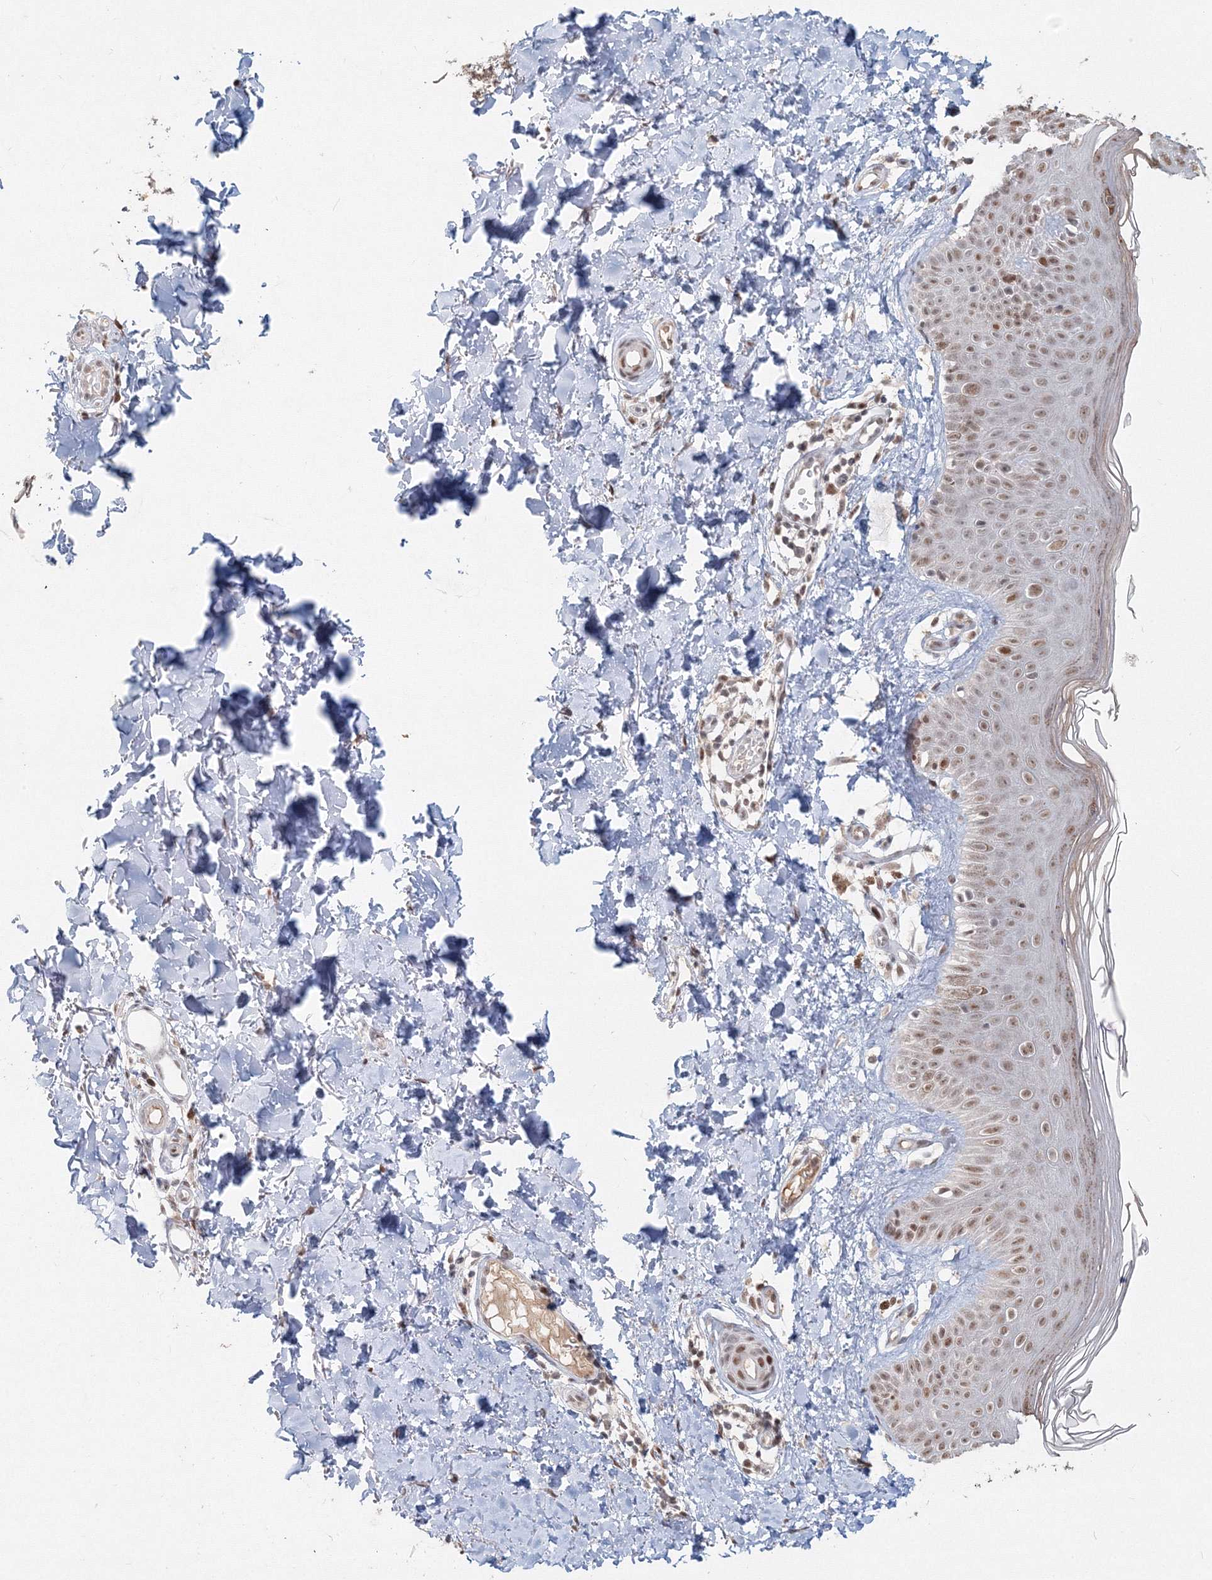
{"staining": {"intensity": "moderate", "quantity": ">75%", "location": "cytoplasmic/membranous,nuclear"}, "tissue": "skin", "cell_type": "Fibroblasts", "image_type": "normal", "snomed": [{"axis": "morphology", "description": "Normal tissue, NOS"}, {"axis": "topography", "description": "Skin"}], "caption": "Protein expression analysis of normal skin reveals moderate cytoplasmic/membranous,nuclear expression in about >75% of fibroblasts.", "gene": "IWS1", "patient": {"sex": "male", "age": 52}}